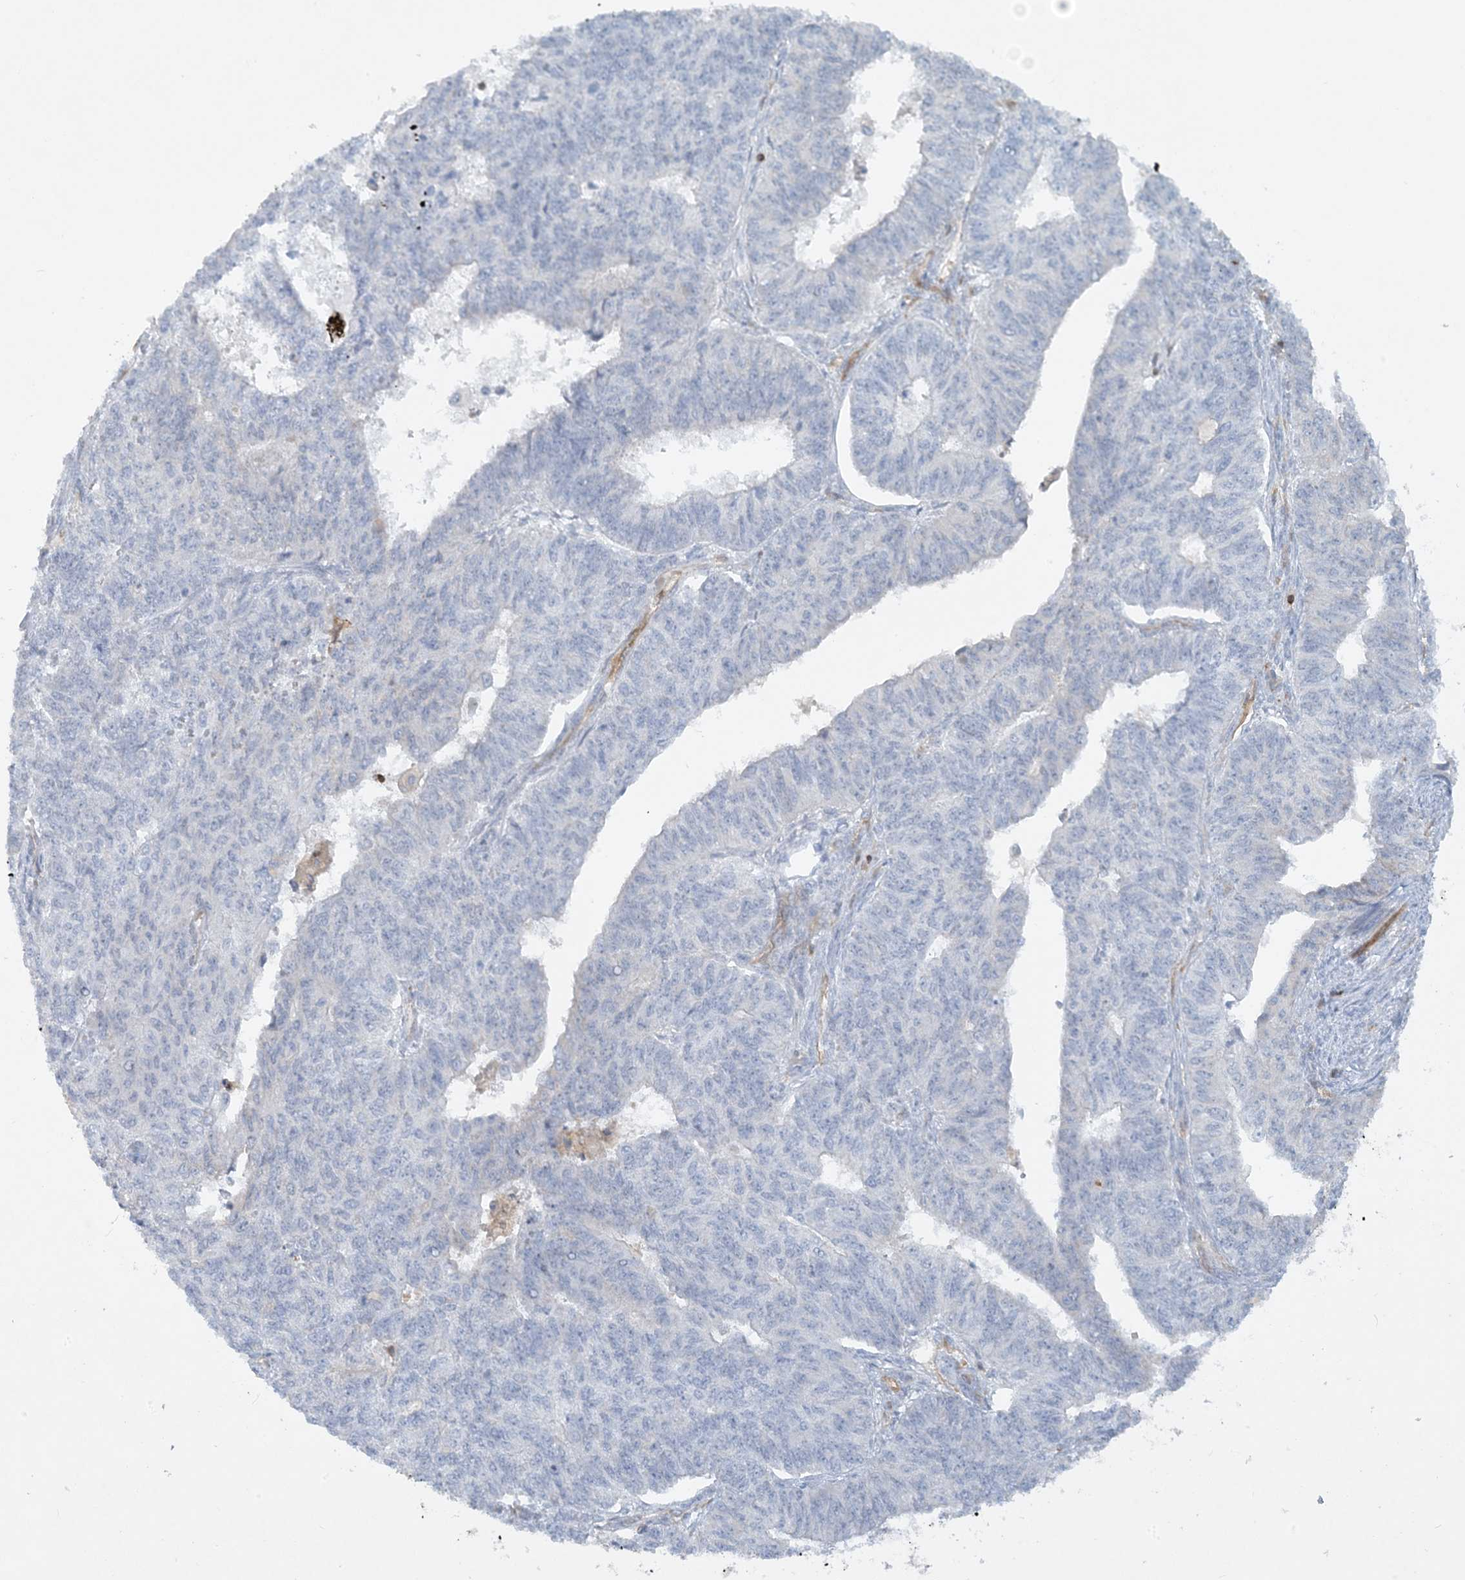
{"staining": {"intensity": "negative", "quantity": "none", "location": "none"}, "tissue": "endometrial cancer", "cell_type": "Tumor cells", "image_type": "cancer", "snomed": [{"axis": "morphology", "description": "Adenocarcinoma, NOS"}, {"axis": "topography", "description": "Endometrium"}], "caption": "Tumor cells are negative for brown protein staining in endometrial cancer (adenocarcinoma).", "gene": "HLA-E", "patient": {"sex": "female", "age": 32}}